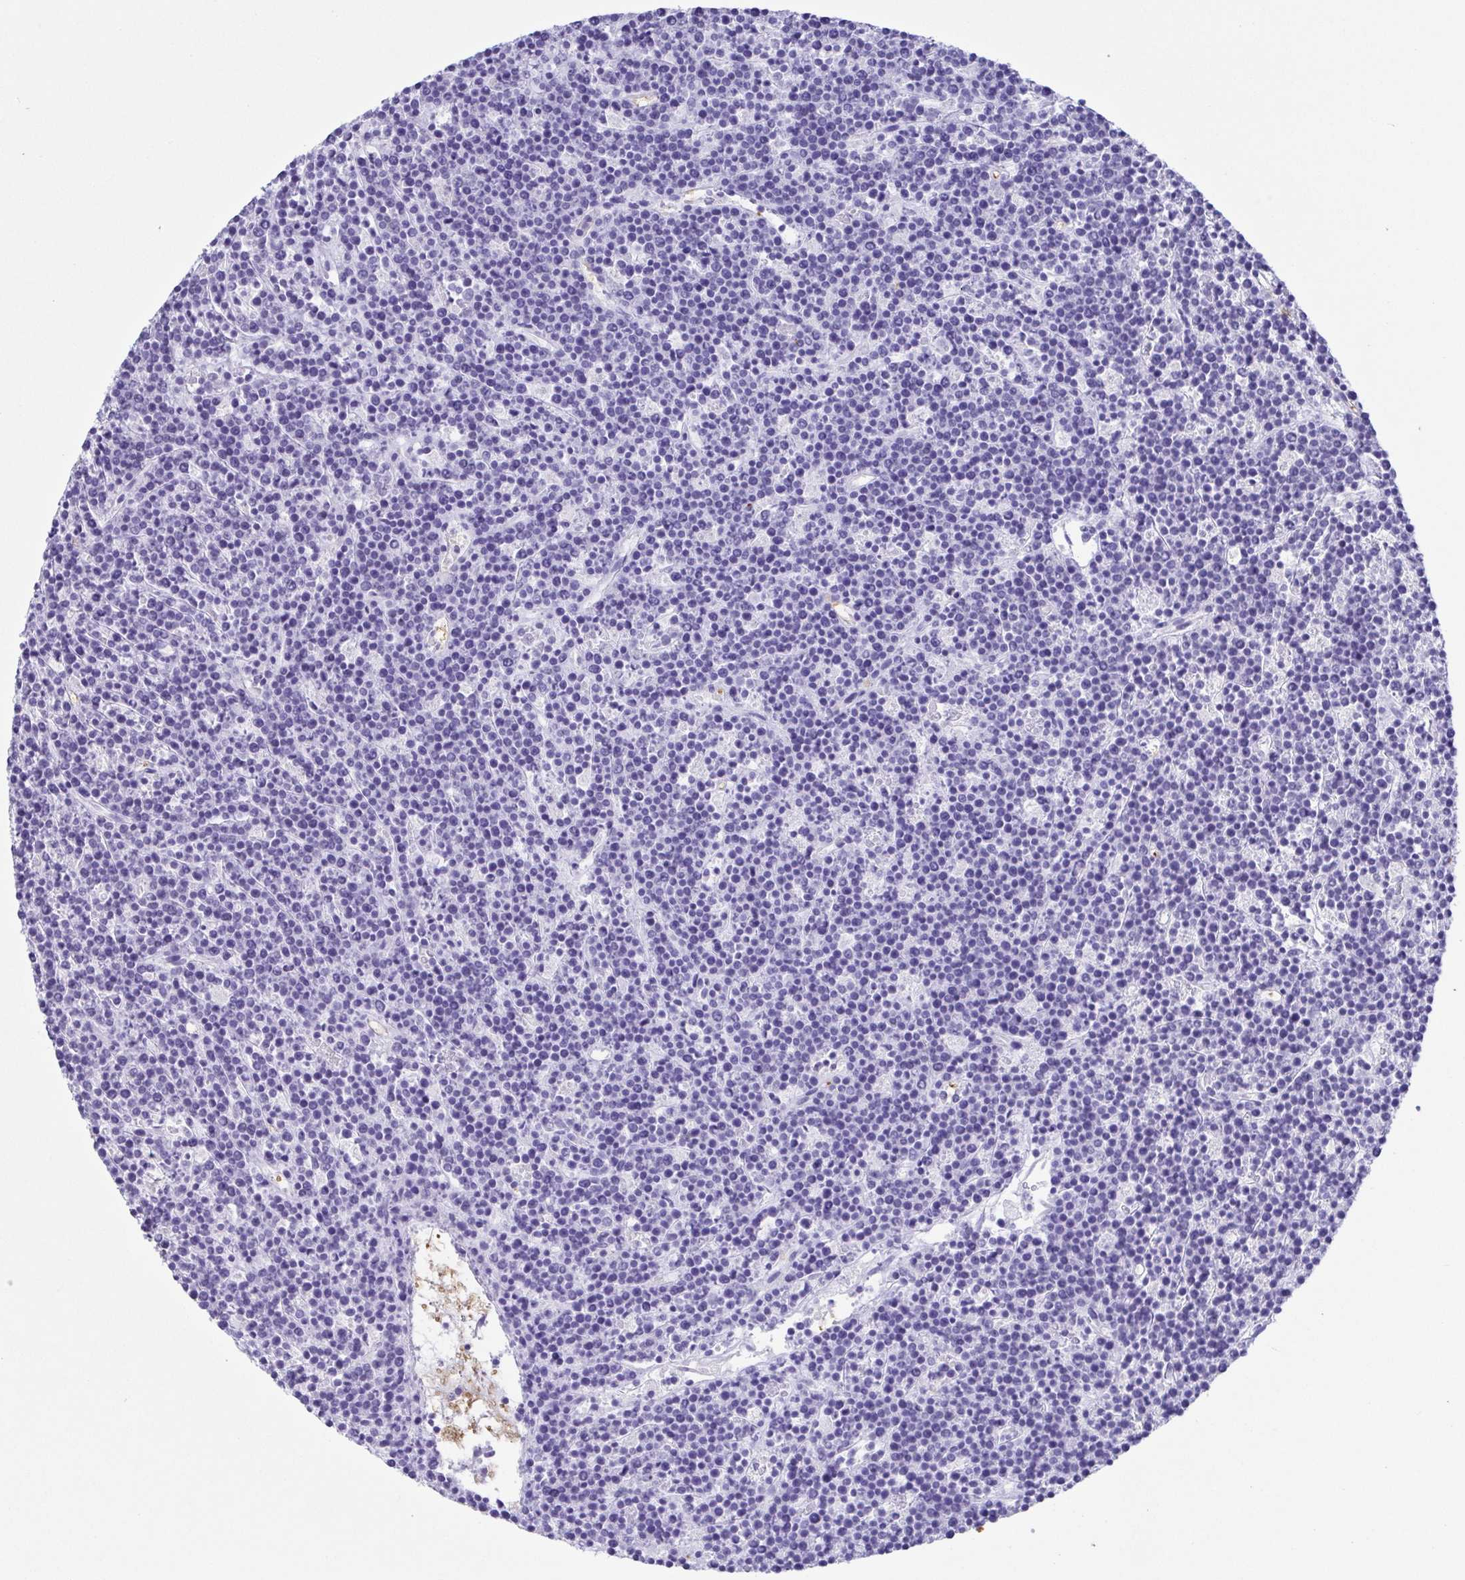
{"staining": {"intensity": "negative", "quantity": "none", "location": "none"}, "tissue": "lymphoma", "cell_type": "Tumor cells", "image_type": "cancer", "snomed": [{"axis": "morphology", "description": "Malignant lymphoma, non-Hodgkin's type, High grade"}, {"axis": "topography", "description": "Ovary"}], "caption": "Immunohistochemistry (IHC) photomicrograph of neoplastic tissue: human lymphoma stained with DAB reveals no significant protein expression in tumor cells.", "gene": "EPB42", "patient": {"sex": "female", "age": 56}}